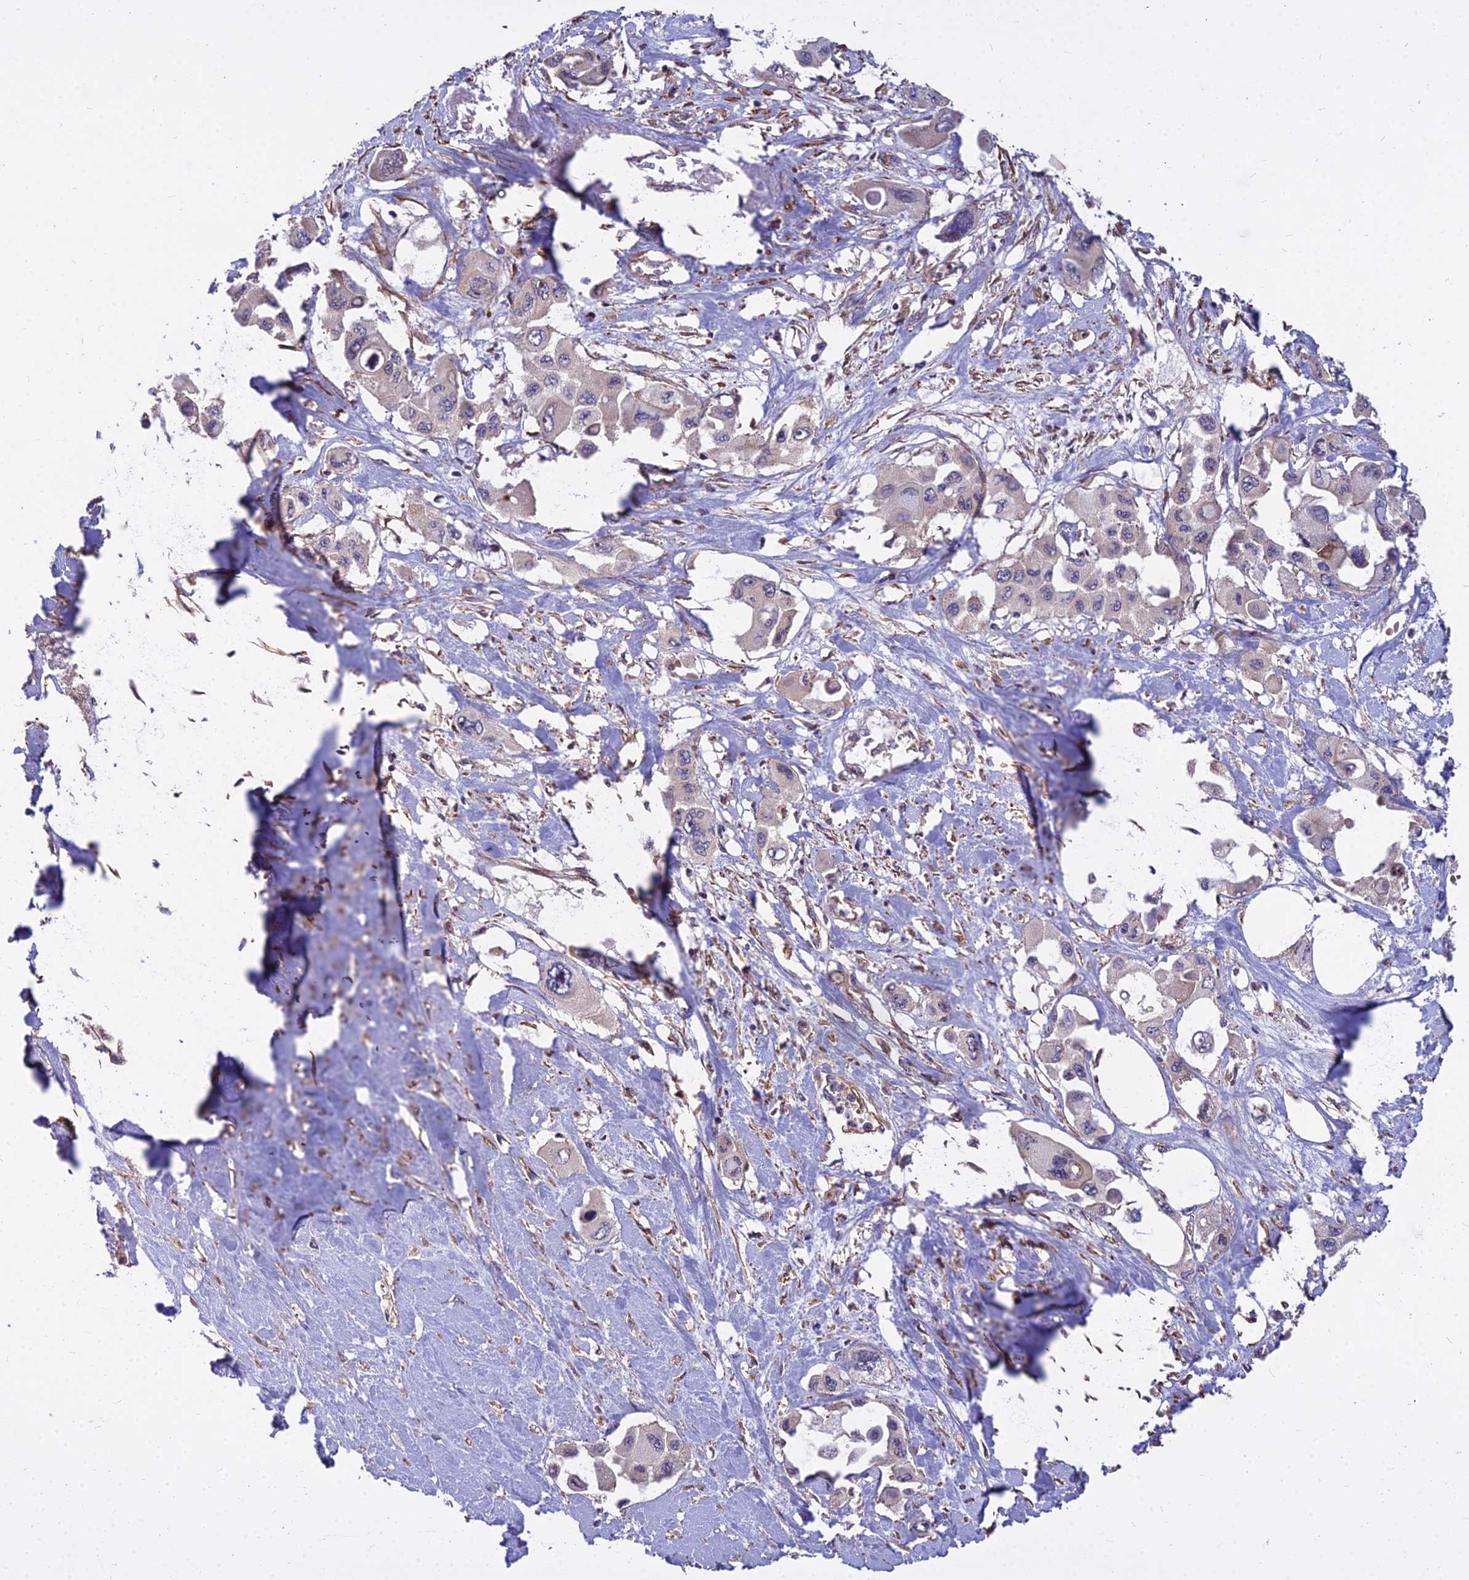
{"staining": {"intensity": "negative", "quantity": "none", "location": "none"}, "tissue": "pancreatic cancer", "cell_type": "Tumor cells", "image_type": "cancer", "snomed": [{"axis": "morphology", "description": "Adenocarcinoma, NOS"}, {"axis": "topography", "description": "Pancreas"}], "caption": "Protein analysis of pancreatic cancer (adenocarcinoma) demonstrates no significant positivity in tumor cells.", "gene": "TCEA3", "patient": {"sex": "male", "age": 92}}